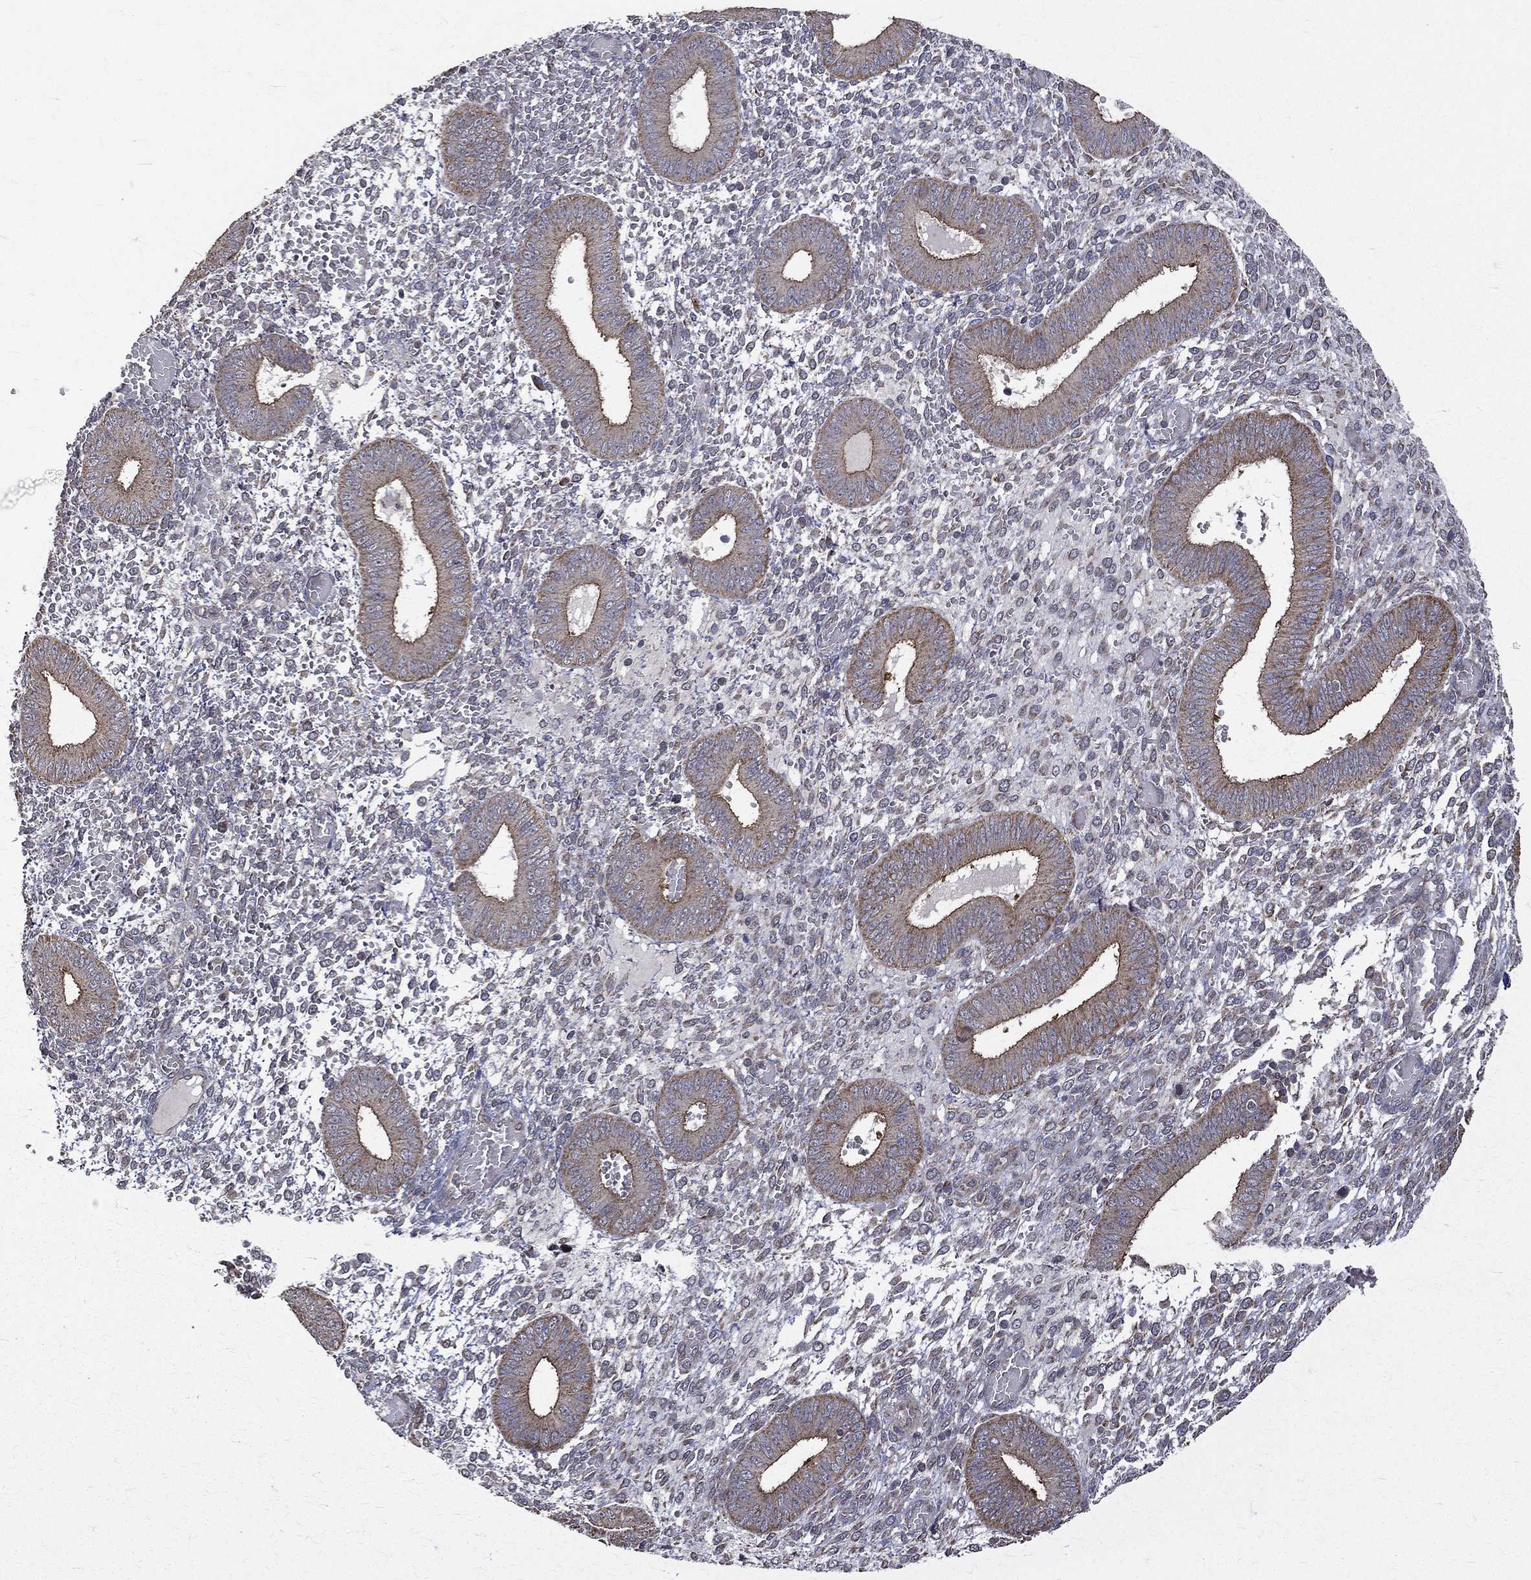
{"staining": {"intensity": "negative", "quantity": "none", "location": "none"}, "tissue": "endometrium", "cell_type": "Cells in endometrial stroma", "image_type": "normal", "snomed": [{"axis": "morphology", "description": "Normal tissue, NOS"}, {"axis": "topography", "description": "Endometrium"}], "caption": "DAB (3,3'-diaminobenzidine) immunohistochemical staining of benign endometrium displays no significant positivity in cells in endometrial stroma.", "gene": "RPGR", "patient": {"sex": "female", "age": 42}}